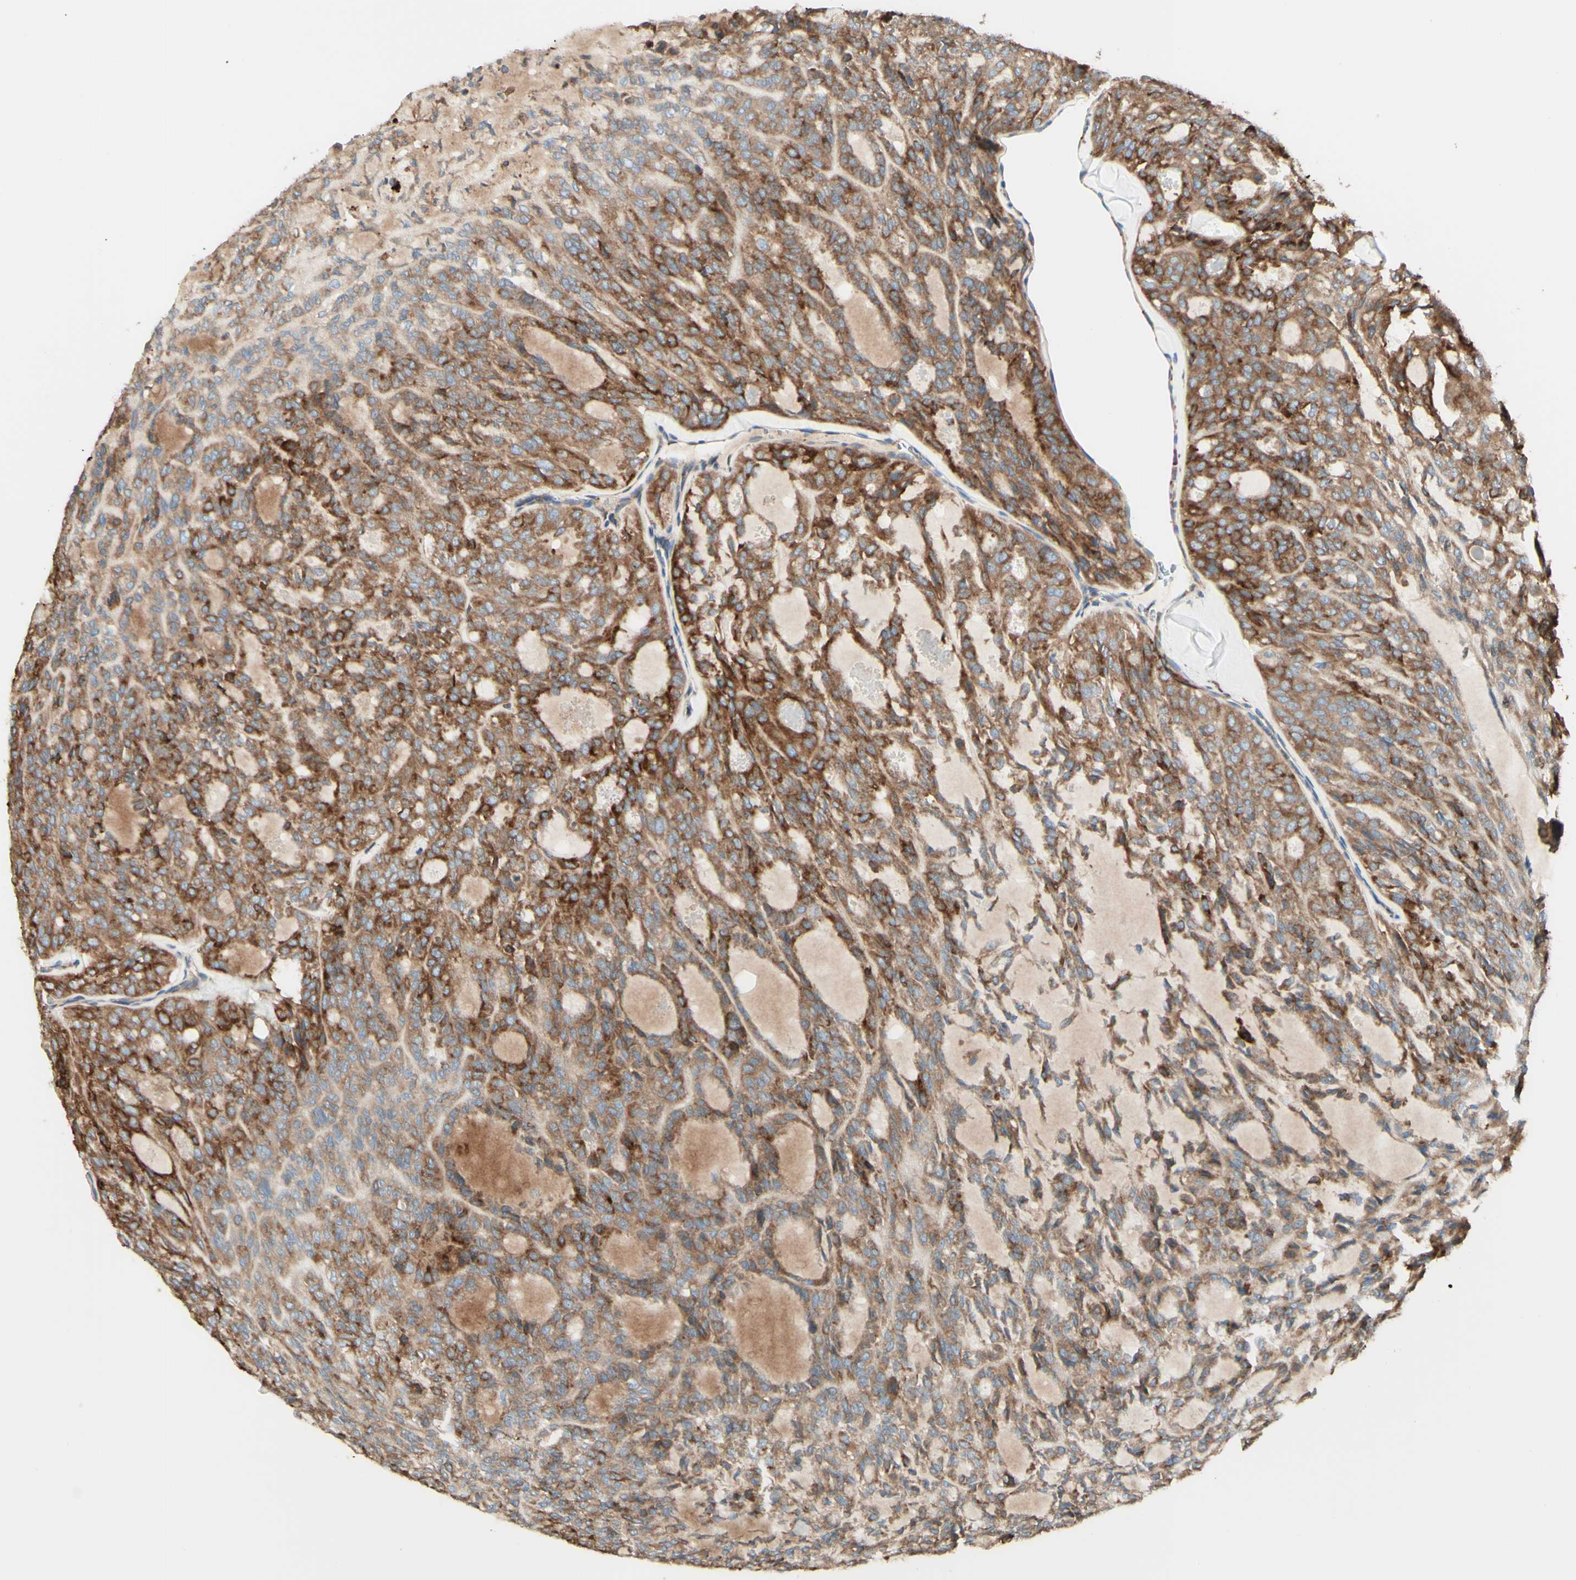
{"staining": {"intensity": "moderate", "quantity": ">75%", "location": "cytoplasmic/membranous"}, "tissue": "thyroid cancer", "cell_type": "Tumor cells", "image_type": "cancer", "snomed": [{"axis": "morphology", "description": "Follicular adenoma carcinoma, NOS"}, {"axis": "topography", "description": "Thyroid gland"}], "caption": "Immunohistochemistry (IHC) staining of thyroid cancer (follicular adenoma carcinoma), which exhibits medium levels of moderate cytoplasmic/membranous expression in about >75% of tumor cells indicating moderate cytoplasmic/membranous protein staining. The staining was performed using DAB (3,3'-diaminobenzidine) (brown) for protein detection and nuclei were counterstained in hematoxylin (blue).", "gene": "DNAJB11", "patient": {"sex": "male", "age": 75}}